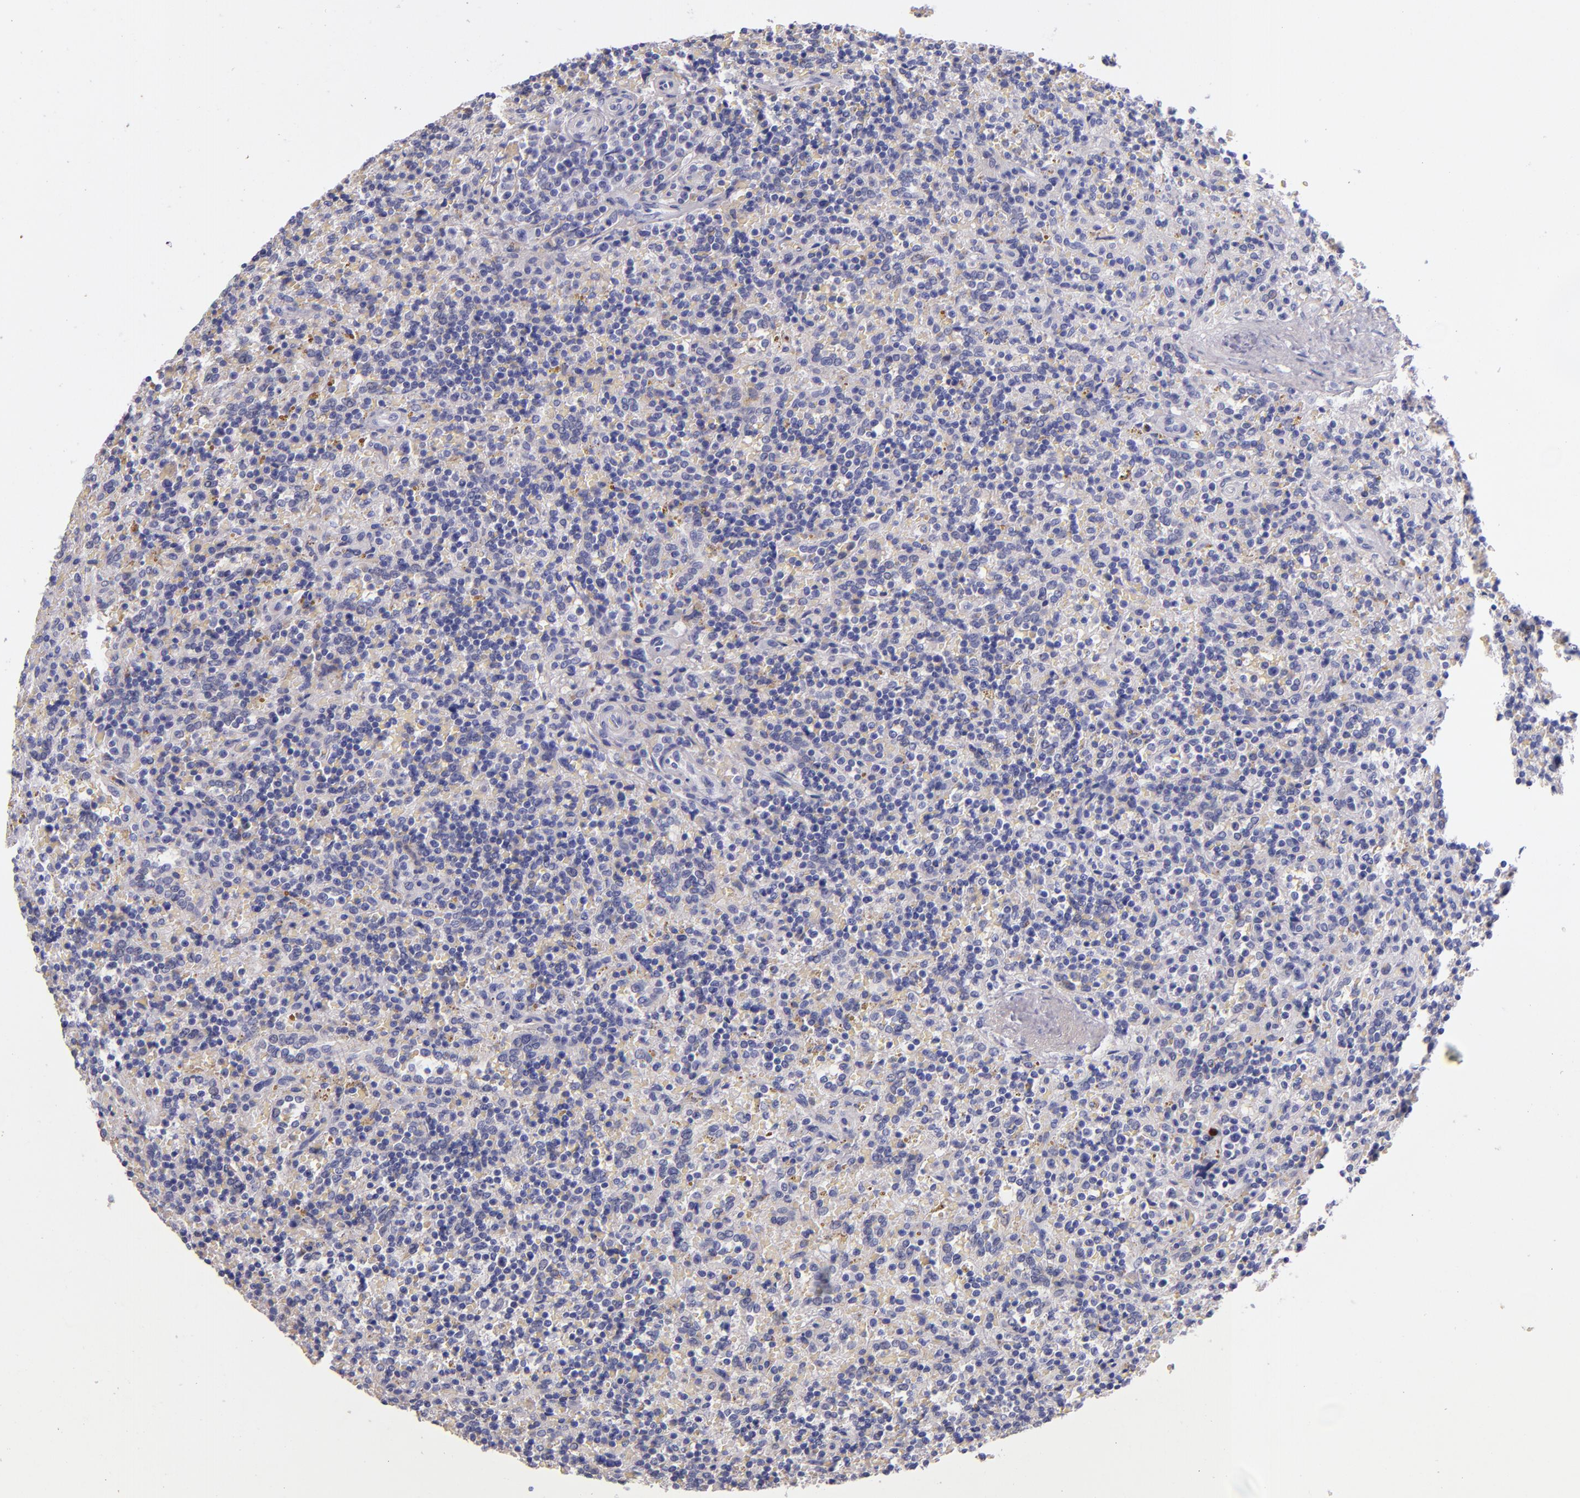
{"staining": {"intensity": "negative", "quantity": "none", "location": "none"}, "tissue": "lymphoma", "cell_type": "Tumor cells", "image_type": "cancer", "snomed": [{"axis": "morphology", "description": "Malignant lymphoma, non-Hodgkin's type, Low grade"}, {"axis": "topography", "description": "Spleen"}], "caption": "An image of human lymphoma is negative for staining in tumor cells. (DAB IHC with hematoxylin counter stain).", "gene": "KNG1", "patient": {"sex": "male", "age": 67}}